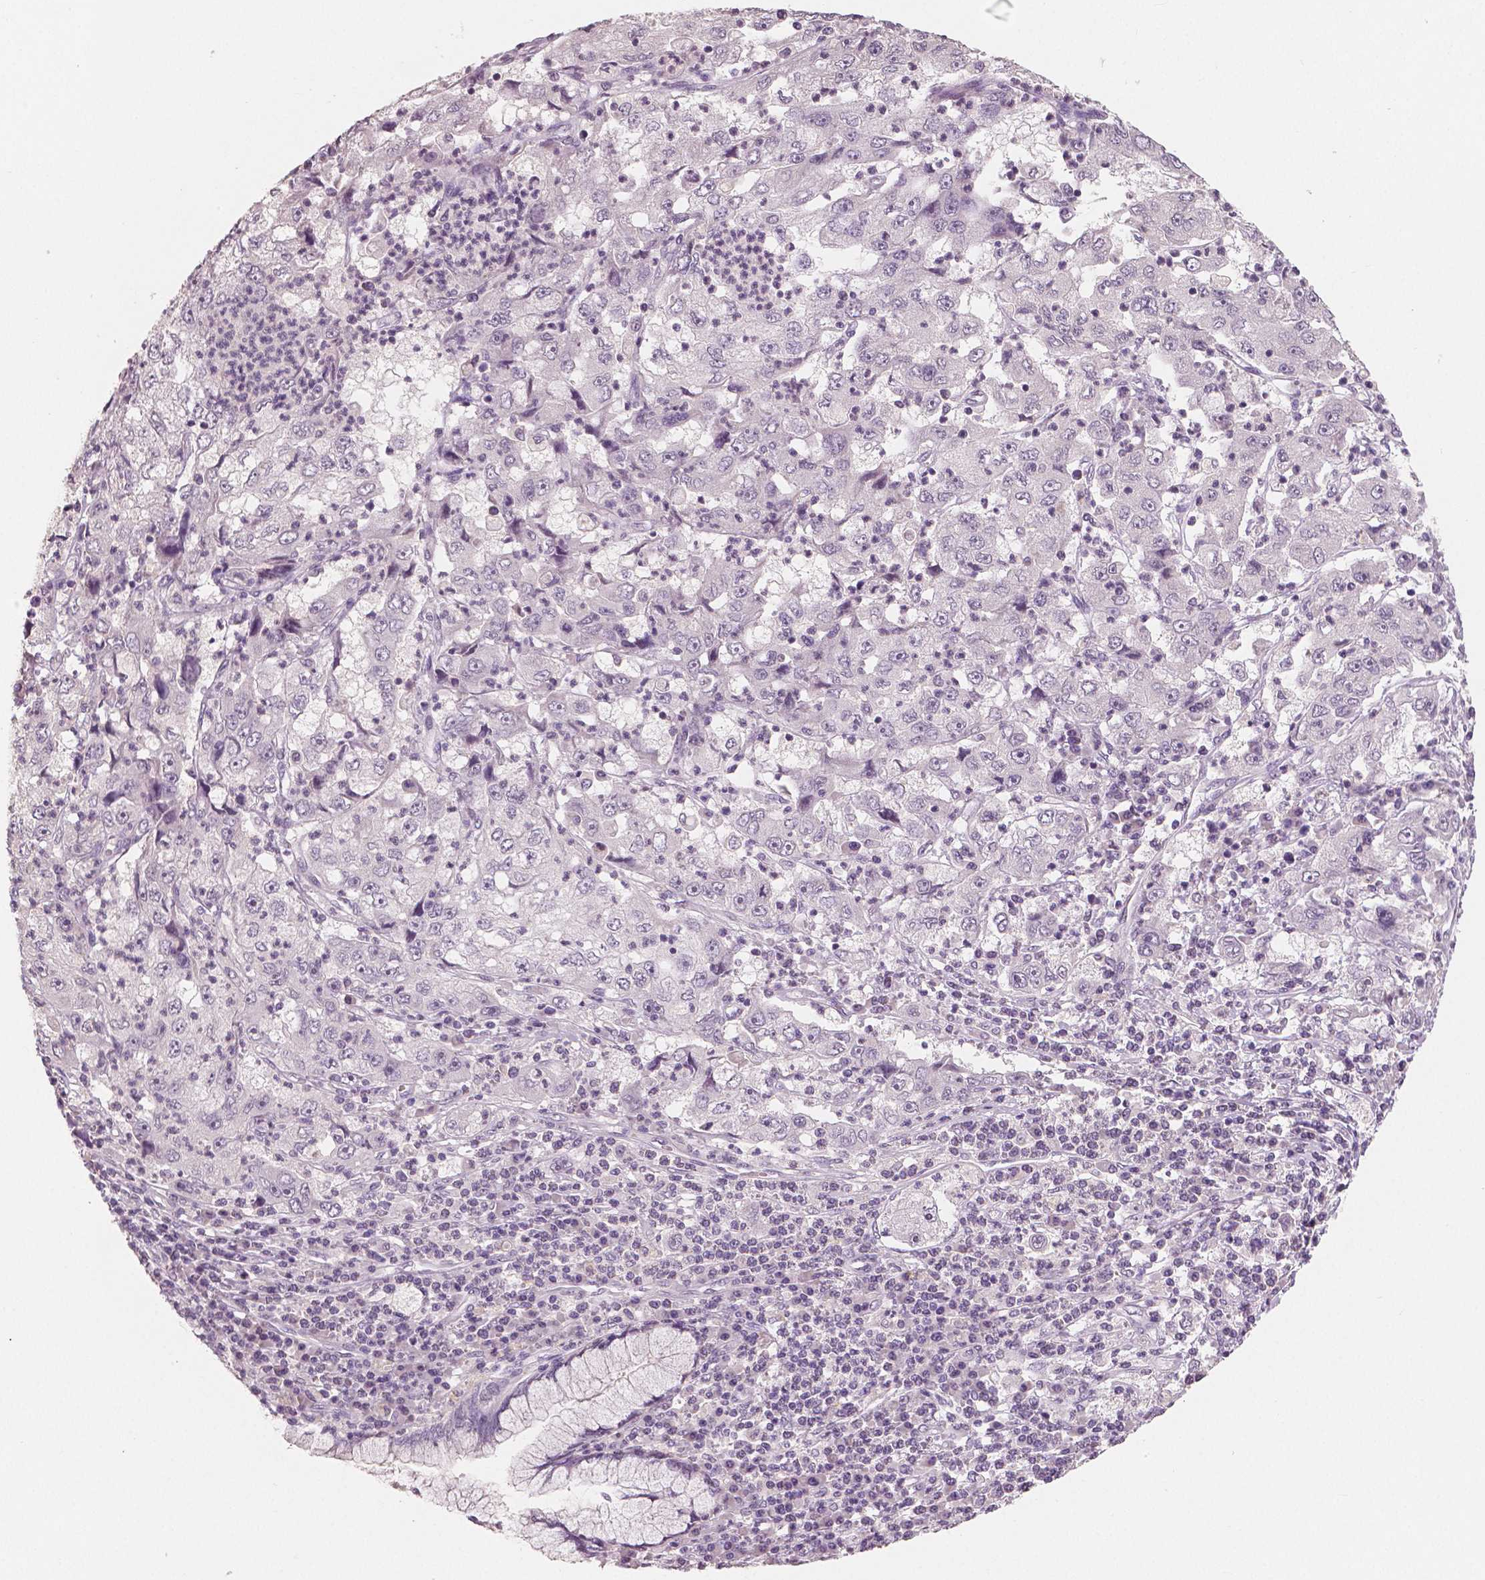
{"staining": {"intensity": "negative", "quantity": "none", "location": "none"}, "tissue": "cervical cancer", "cell_type": "Tumor cells", "image_type": "cancer", "snomed": [{"axis": "morphology", "description": "Squamous cell carcinoma, NOS"}, {"axis": "topography", "description": "Cervix"}], "caption": "The micrograph exhibits no staining of tumor cells in squamous cell carcinoma (cervical).", "gene": "RNASE7", "patient": {"sex": "female", "age": 36}}